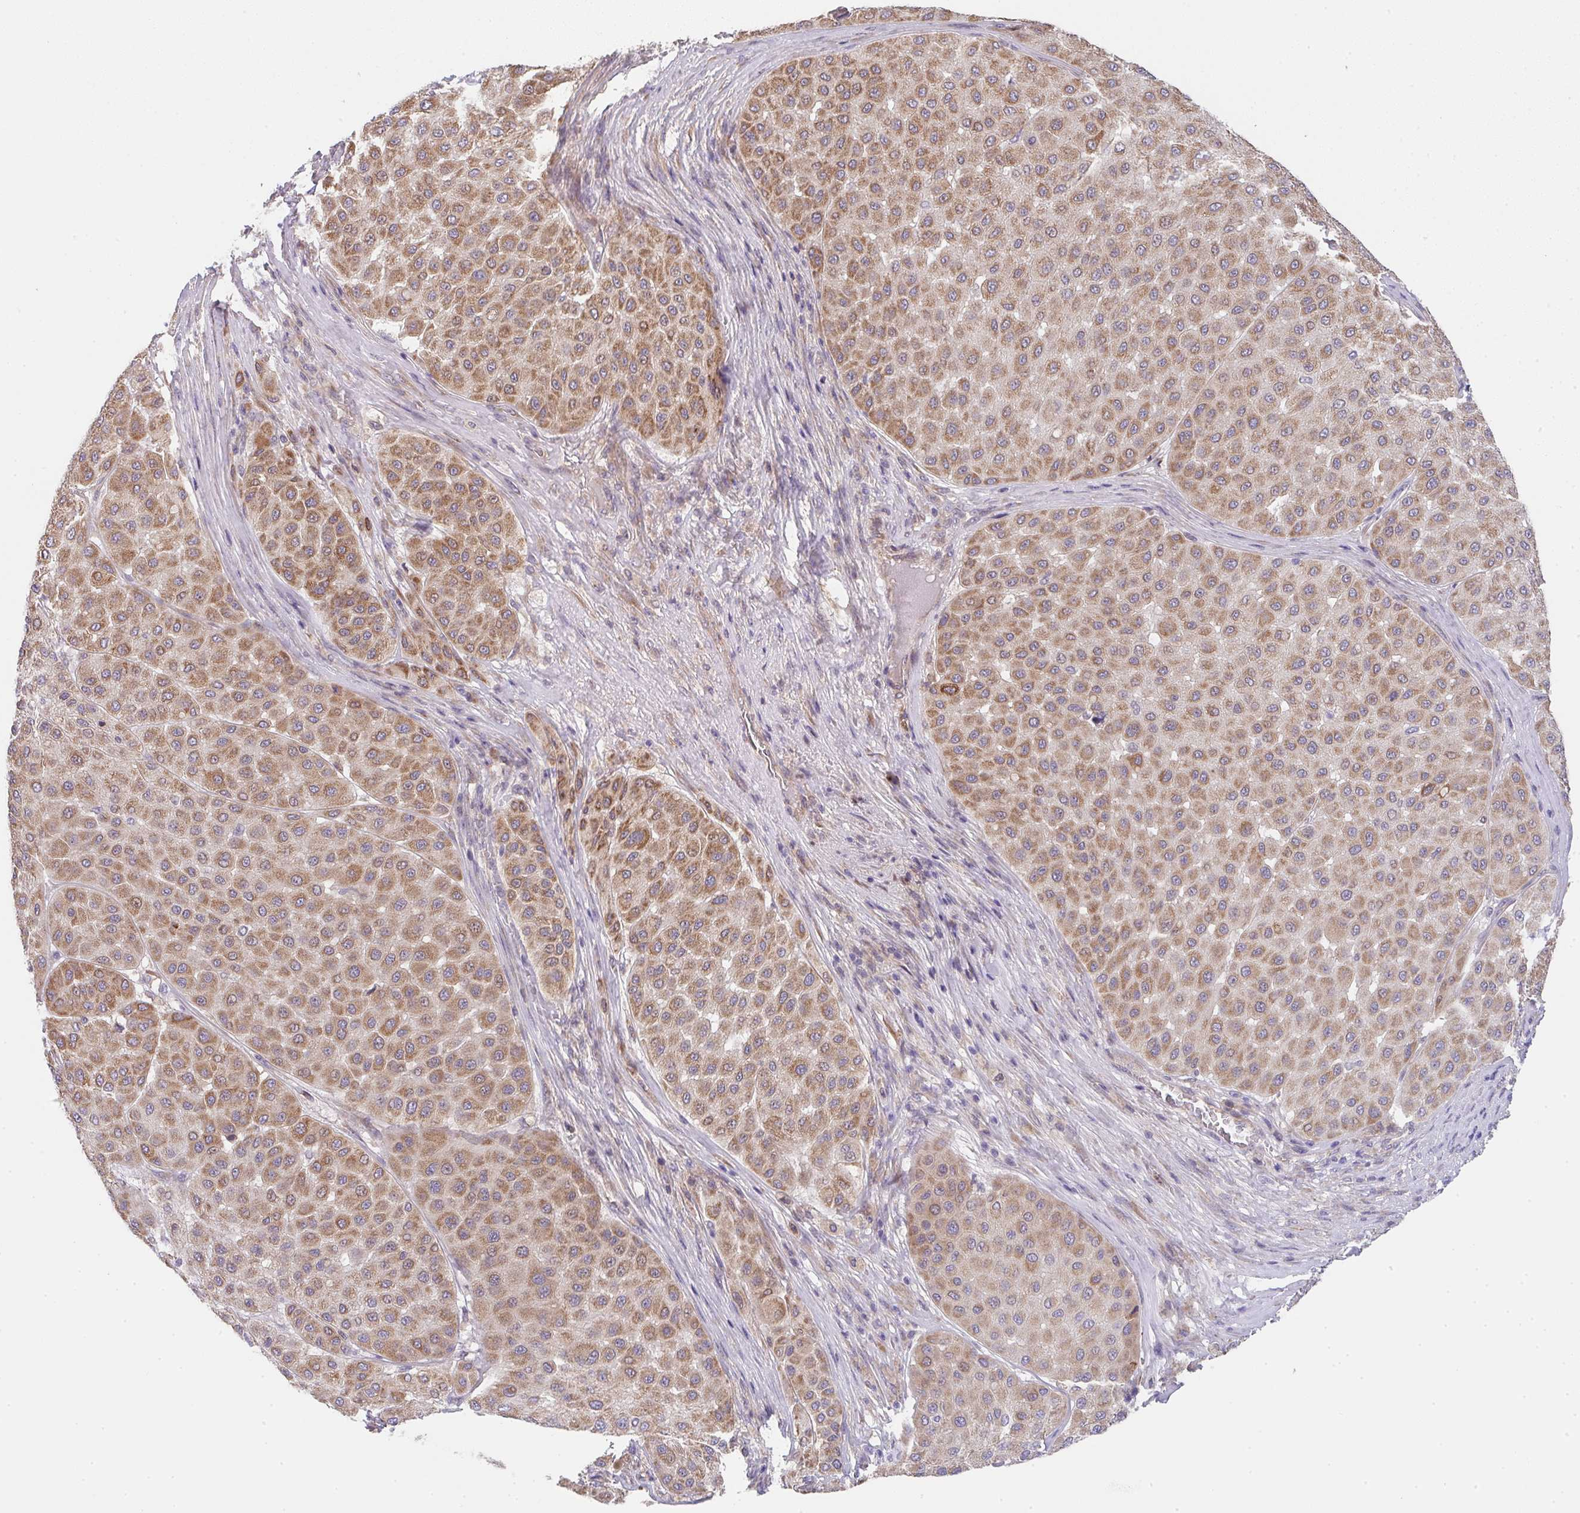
{"staining": {"intensity": "moderate", "quantity": ">75%", "location": "cytoplasmic/membranous"}, "tissue": "melanoma", "cell_type": "Tumor cells", "image_type": "cancer", "snomed": [{"axis": "morphology", "description": "Malignant melanoma, Metastatic site"}, {"axis": "topography", "description": "Smooth muscle"}], "caption": "A high-resolution image shows IHC staining of melanoma, which displays moderate cytoplasmic/membranous staining in approximately >75% of tumor cells. The staining was performed using DAB, with brown indicating positive protein expression. Nuclei are stained blue with hematoxylin.", "gene": "TSPAN31", "patient": {"sex": "male", "age": 41}}